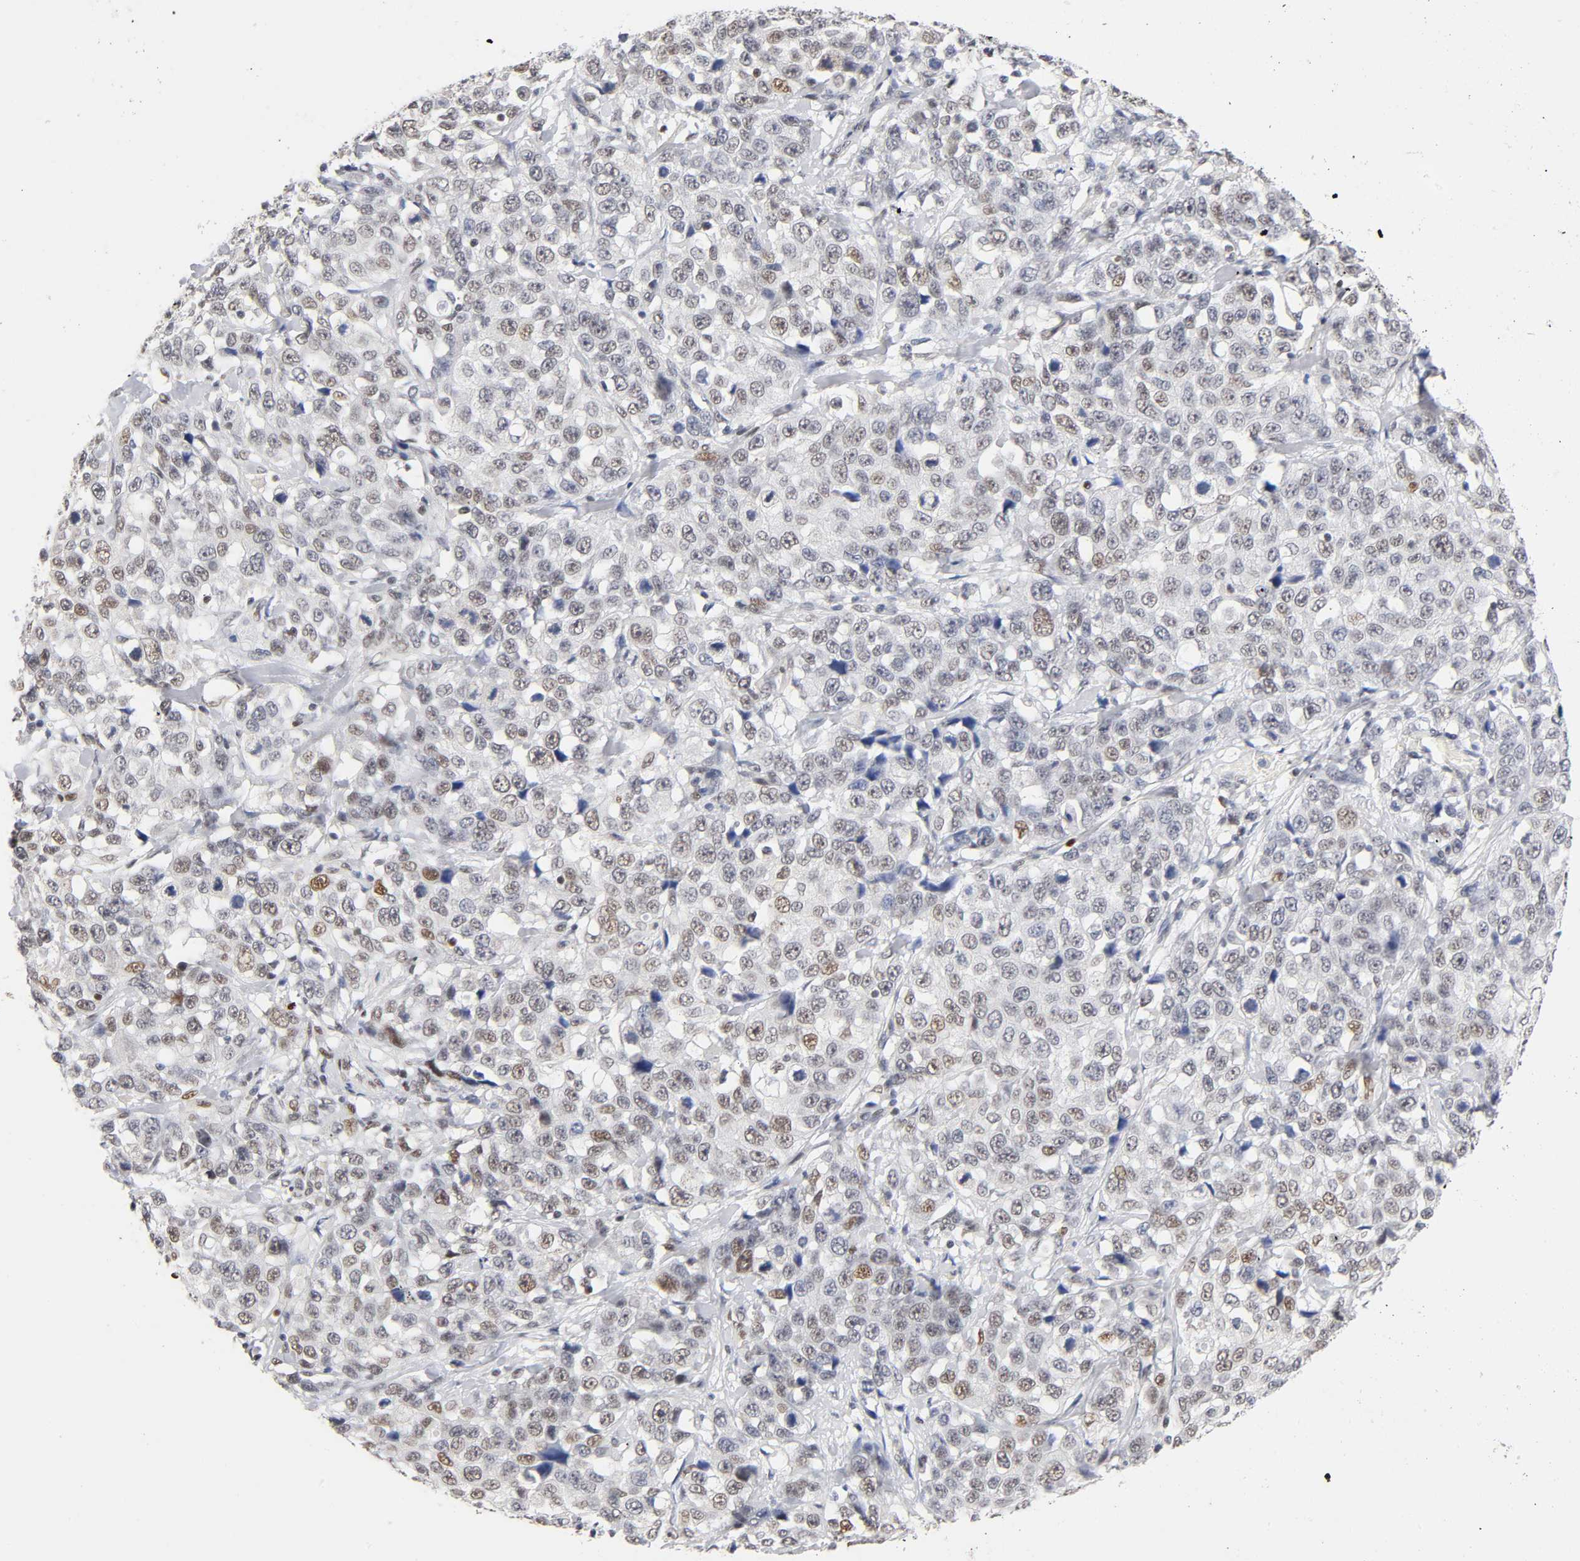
{"staining": {"intensity": "weak", "quantity": "25%-75%", "location": "nuclear"}, "tissue": "stomach cancer", "cell_type": "Tumor cells", "image_type": "cancer", "snomed": [{"axis": "morphology", "description": "Normal tissue, NOS"}, {"axis": "morphology", "description": "Adenocarcinoma, NOS"}, {"axis": "topography", "description": "Stomach"}], "caption": "Stomach adenocarcinoma tissue reveals weak nuclear expression in approximately 25%-75% of tumor cells (IHC, brightfield microscopy, high magnification).", "gene": "NR3C1", "patient": {"sex": "male", "age": 48}}